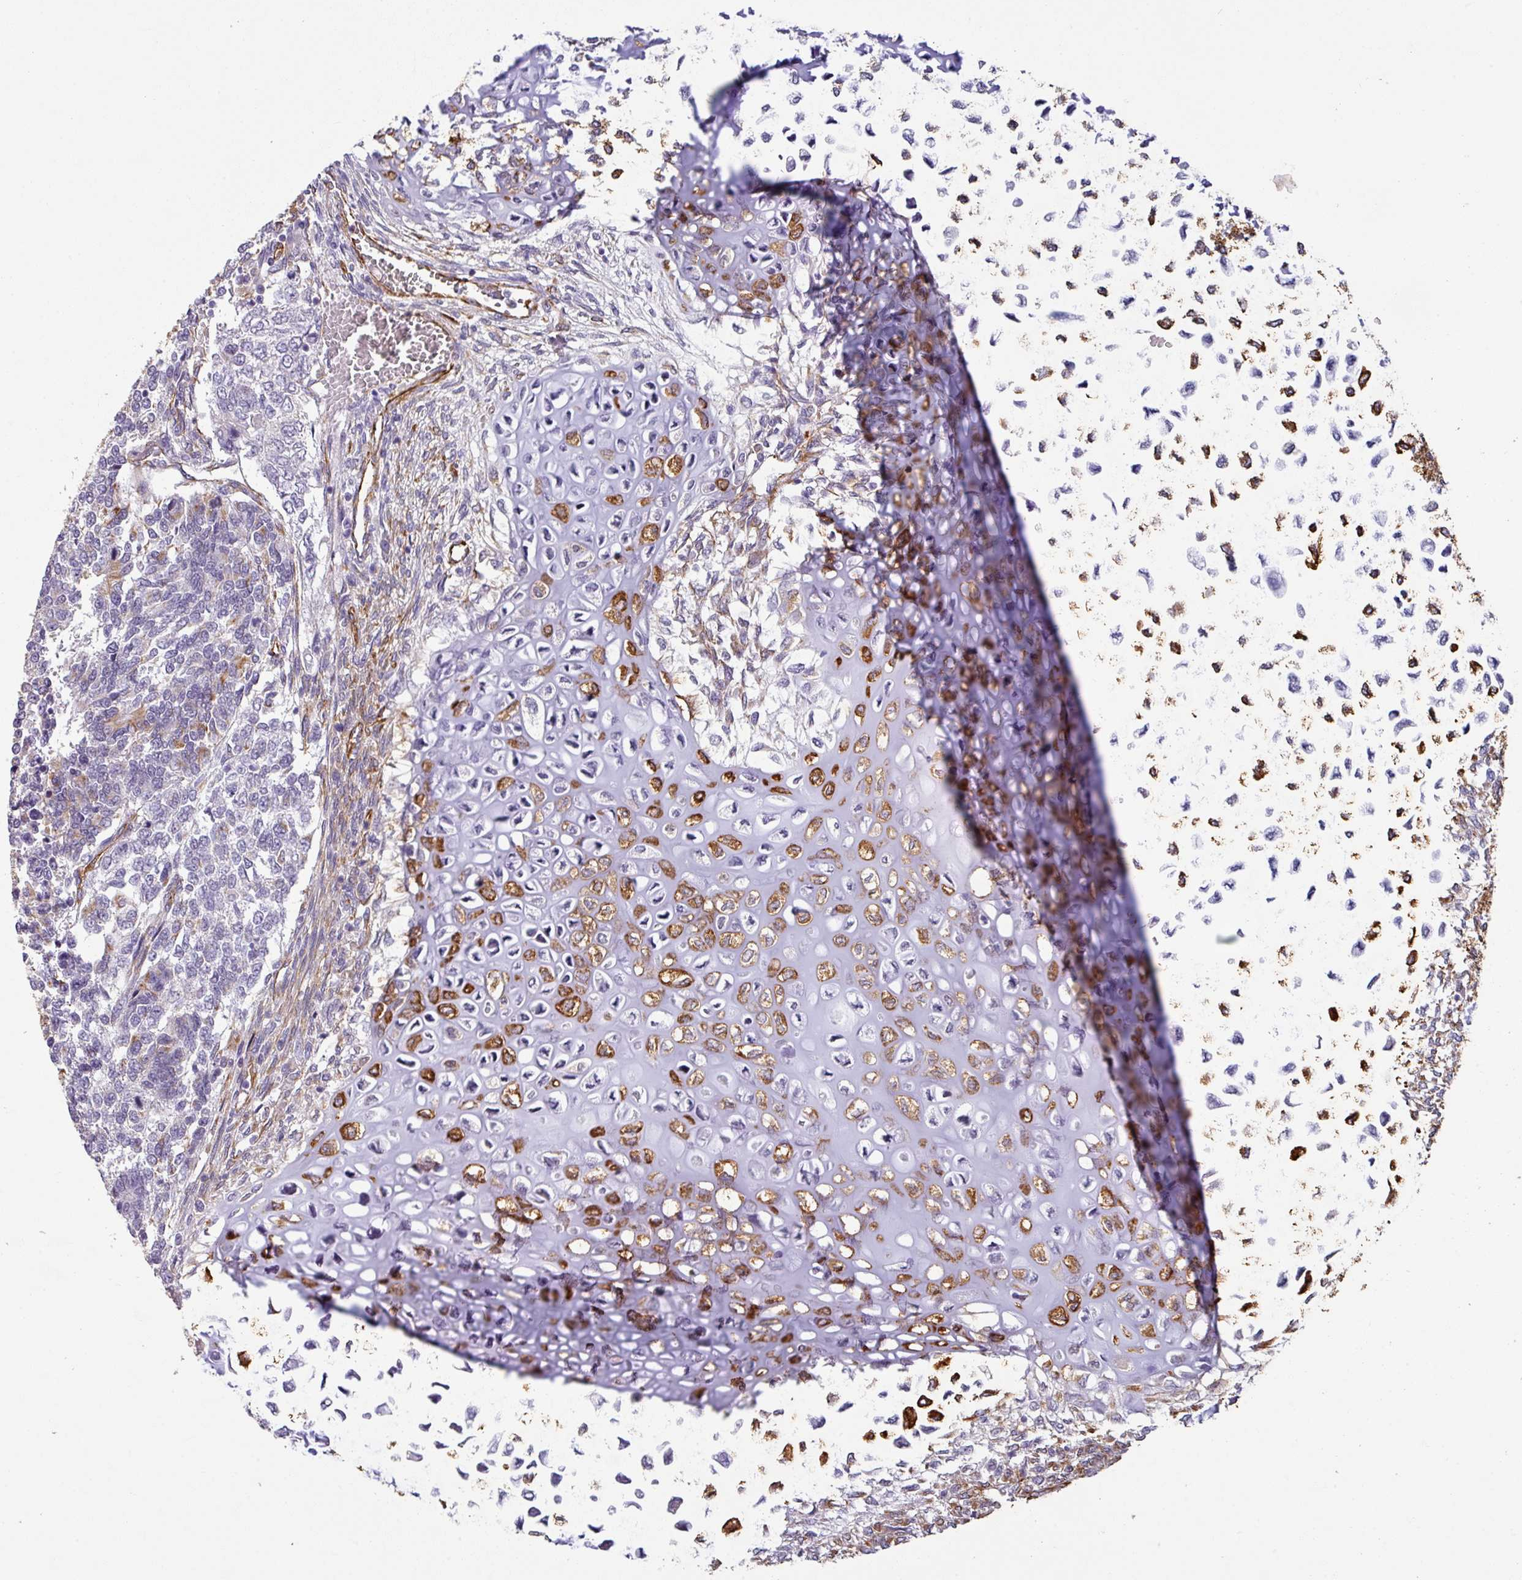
{"staining": {"intensity": "negative", "quantity": "none", "location": "none"}, "tissue": "testis cancer", "cell_type": "Tumor cells", "image_type": "cancer", "snomed": [{"axis": "morphology", "description": "Carcinoma, Embryonal, NOS"}, {"axis": "topography", "description": "Testis"}], "caption": "This micrograph is of testis cancer stained with immunohistochemistry (IHC) to label a protein in brown with the nuclei are counter-stained blue. There is no staining in tumor cells.", "gene": "ZNF280C", "patient": {"sex": "male", "age": 23}}